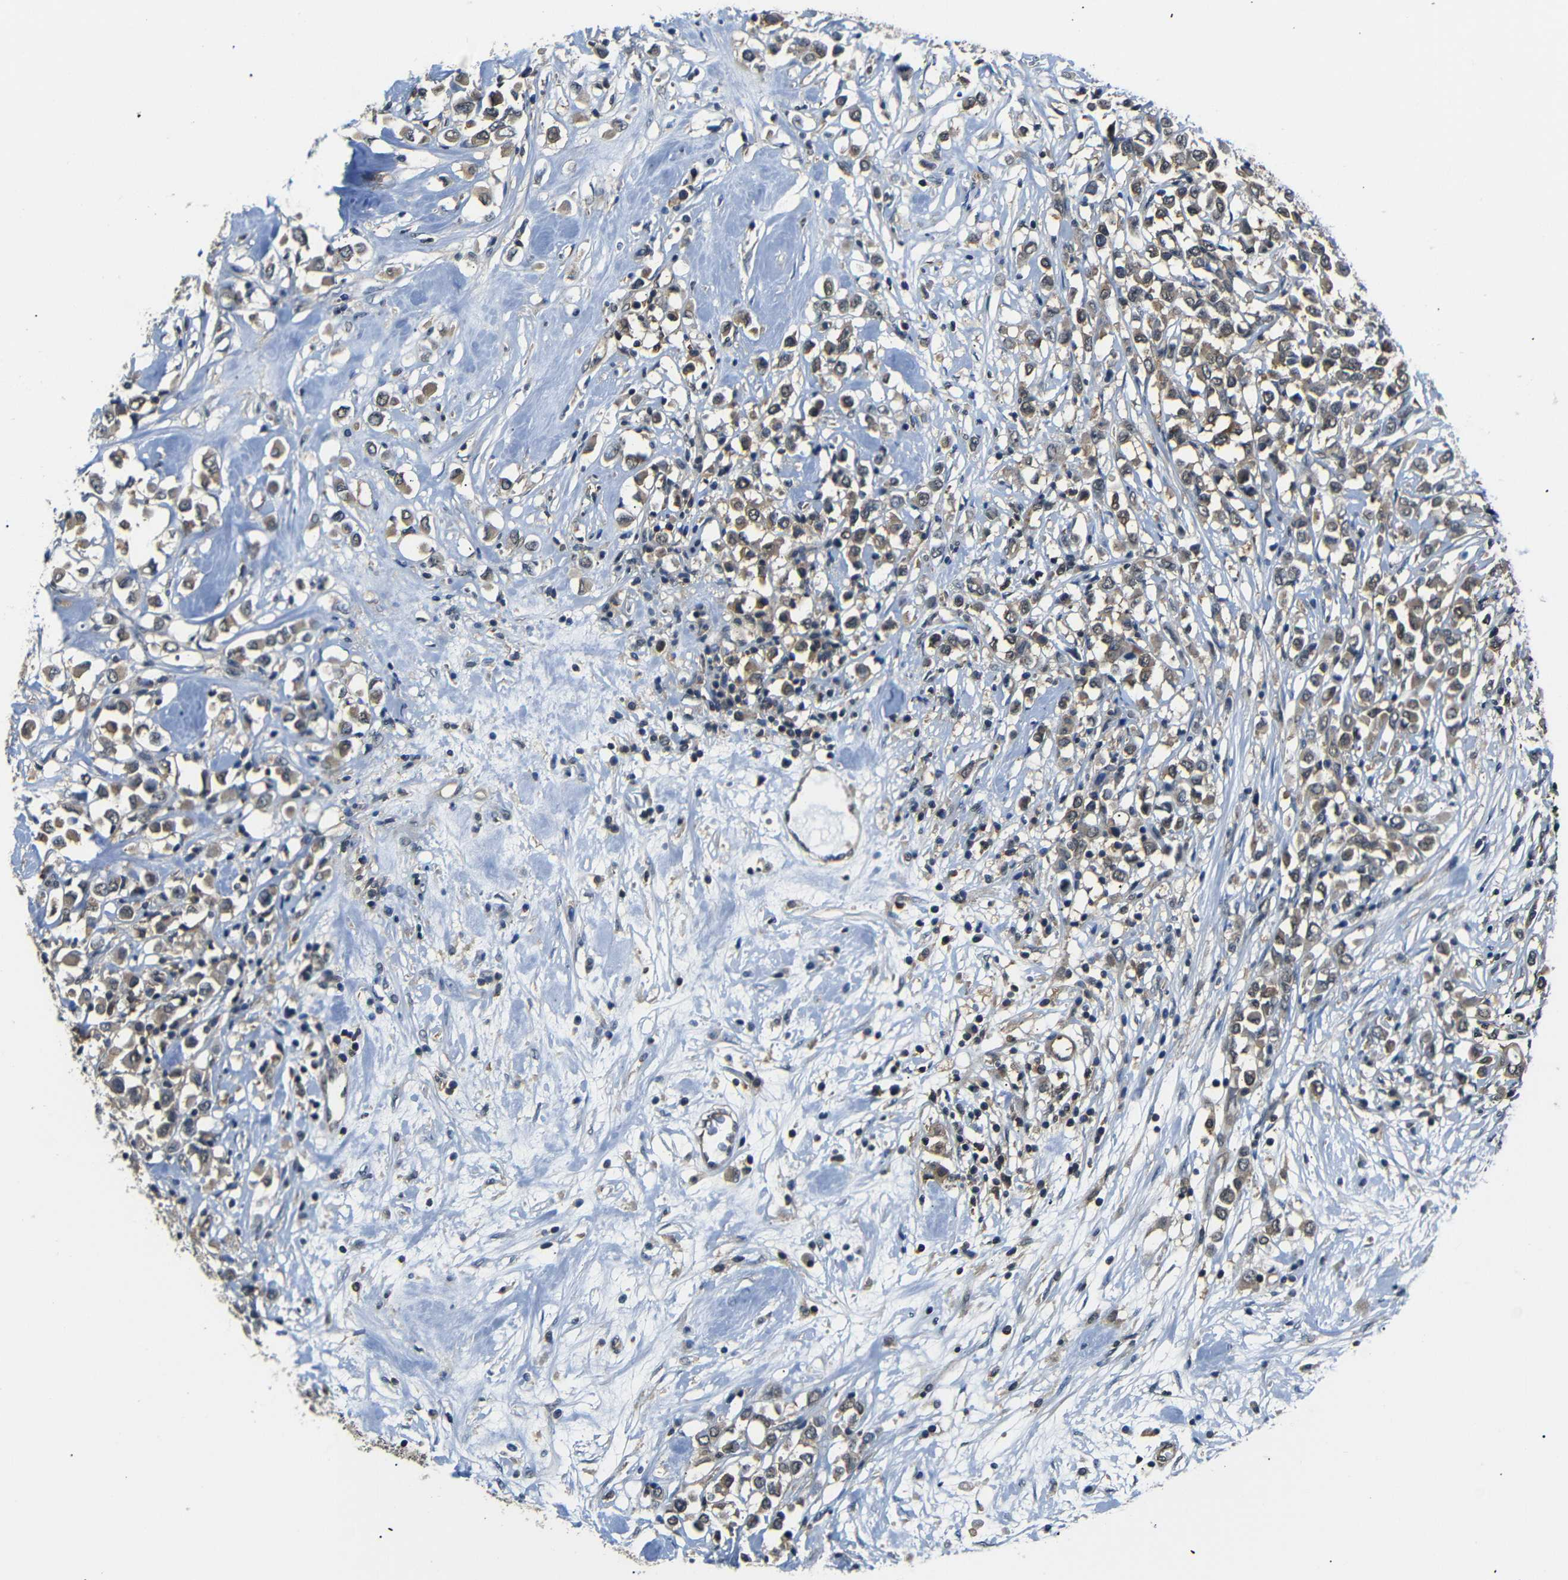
{"staining": {"intensity": "moderate", "quantity": ">75%", "location": "cytoplasmic/membranous"}, "tissue": "breast cancer", "cell_type": "Tumor cells", "image_type": "cancer", "snomed": [{"axis": "morphology", "description": "Duct carcinoma"}, {"axis": "topography", "description": "Breast"}], "caption": "This photomicrograph exhibits breast intraductal carcinoma stained with immunohistochemistry to label a protein in brown. The cytoplasmic/membranous of tumor cells show moderate positivity for the protein. Nuclei are counter-stained blue.", "gene": "UBXN1", "patient": {"sex": "female", "age": 61}}